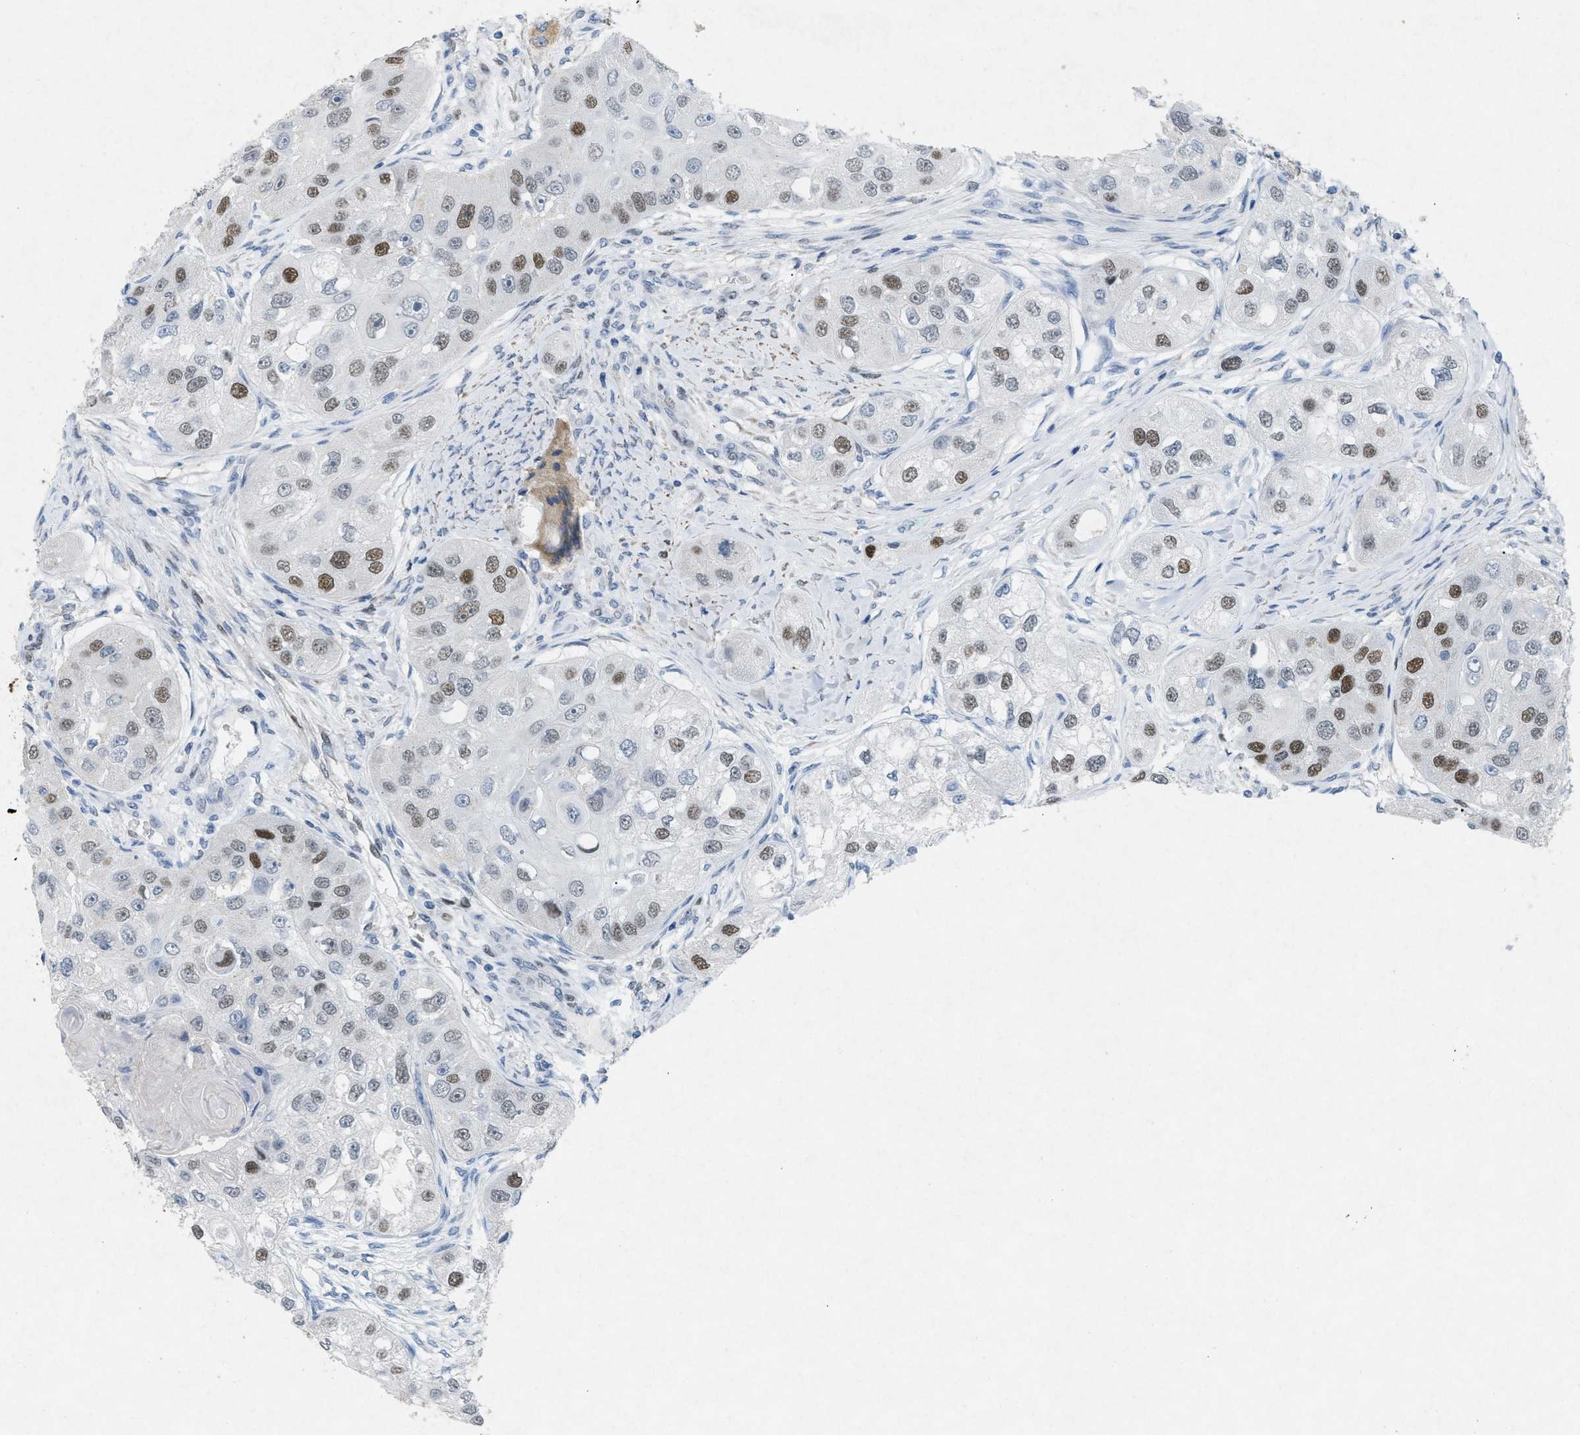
{"staining": {"intensity": "moderate", "quantity": "<25%", "location": "nuclear"}, "tissue": "head and neck cancer", "cell_type": "Tumor cells", "image_type": "cancer", "snomed": [{"axis": "morphology", "description": "Normal tissue, NOS"}, {"axis": "morphology", "description": "Squamous cell carcinoma, NOS"}, {"axis": "topography", "description": "Skeletal muscle"}, {"axis": "topography", "description": "Head-Neck"}], "caption": "Immunohistochemical staining of human squamous cell carcinoma (head and neck) exhibits low levels of moderate nuclear protein staining in about <25% of tumor cells. (Stains: DAB in brown, nuclei in blue, Microscopy: brightfield microscopy at high magnification).", "gene": "TASOR", "patient": {"sex": "male", "age": 51}}